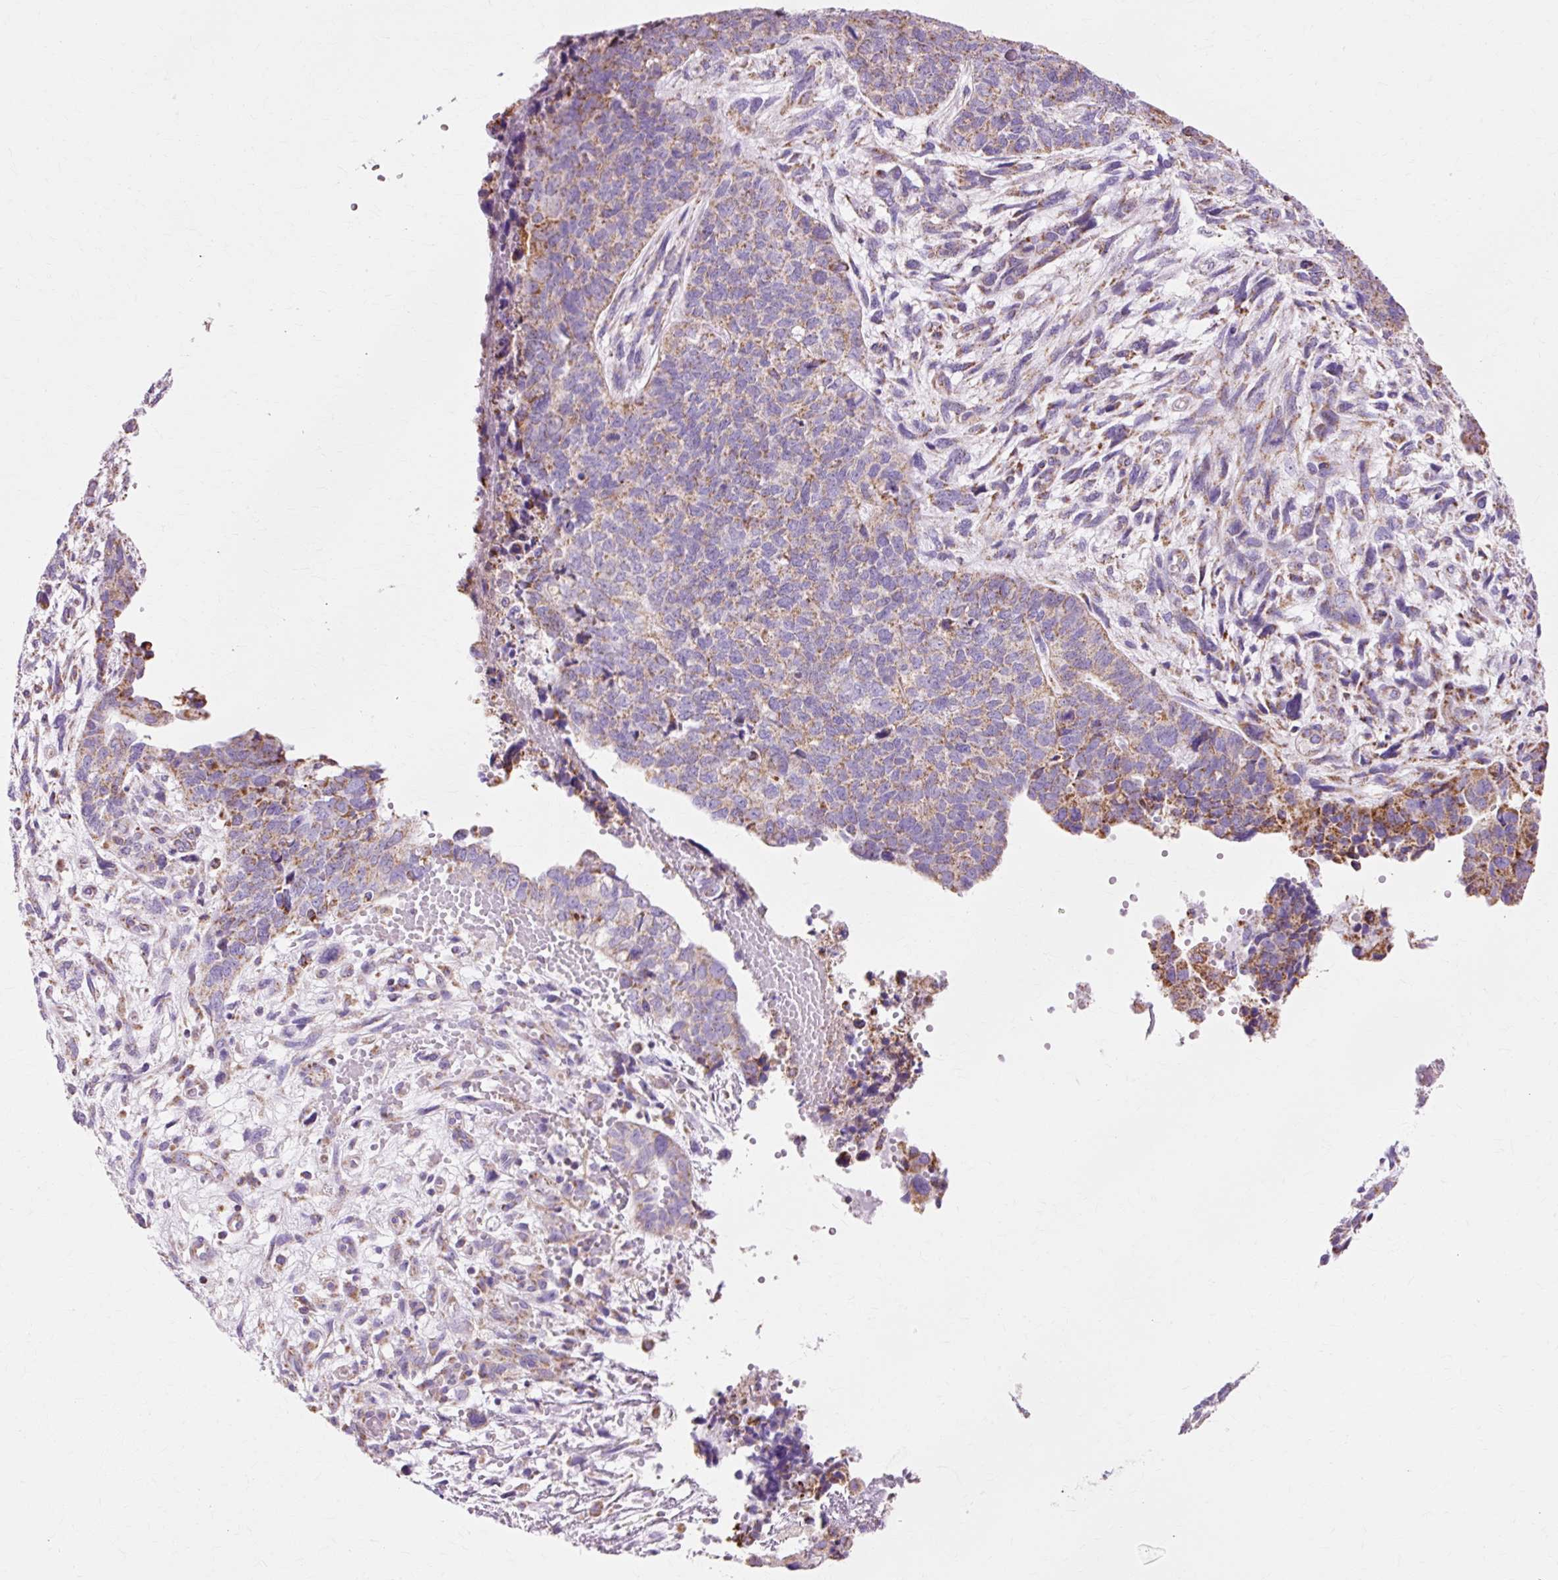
{"staining": {"intensity": "moderate", "quantity": "25%-75%", "location": "cytoplasmic/membranous"}, "tissue": "cervical cancer", "cell_type": "Tumor cells", "image_type": "cancer", "snomed": [{"axis": "morphology", "description": "Squamous cell carcinoma, NOS"}, {"axis": "topography", "description": "Cervix"}], "caption": "Cervical cancer (squamous cell carcinoma) stained for a protein demonstrates moderate cytoplasmic/membranous positivity in tumor cells.", "gene": "ATP5PO", "patient": {"sex": "female", "age": 63}}